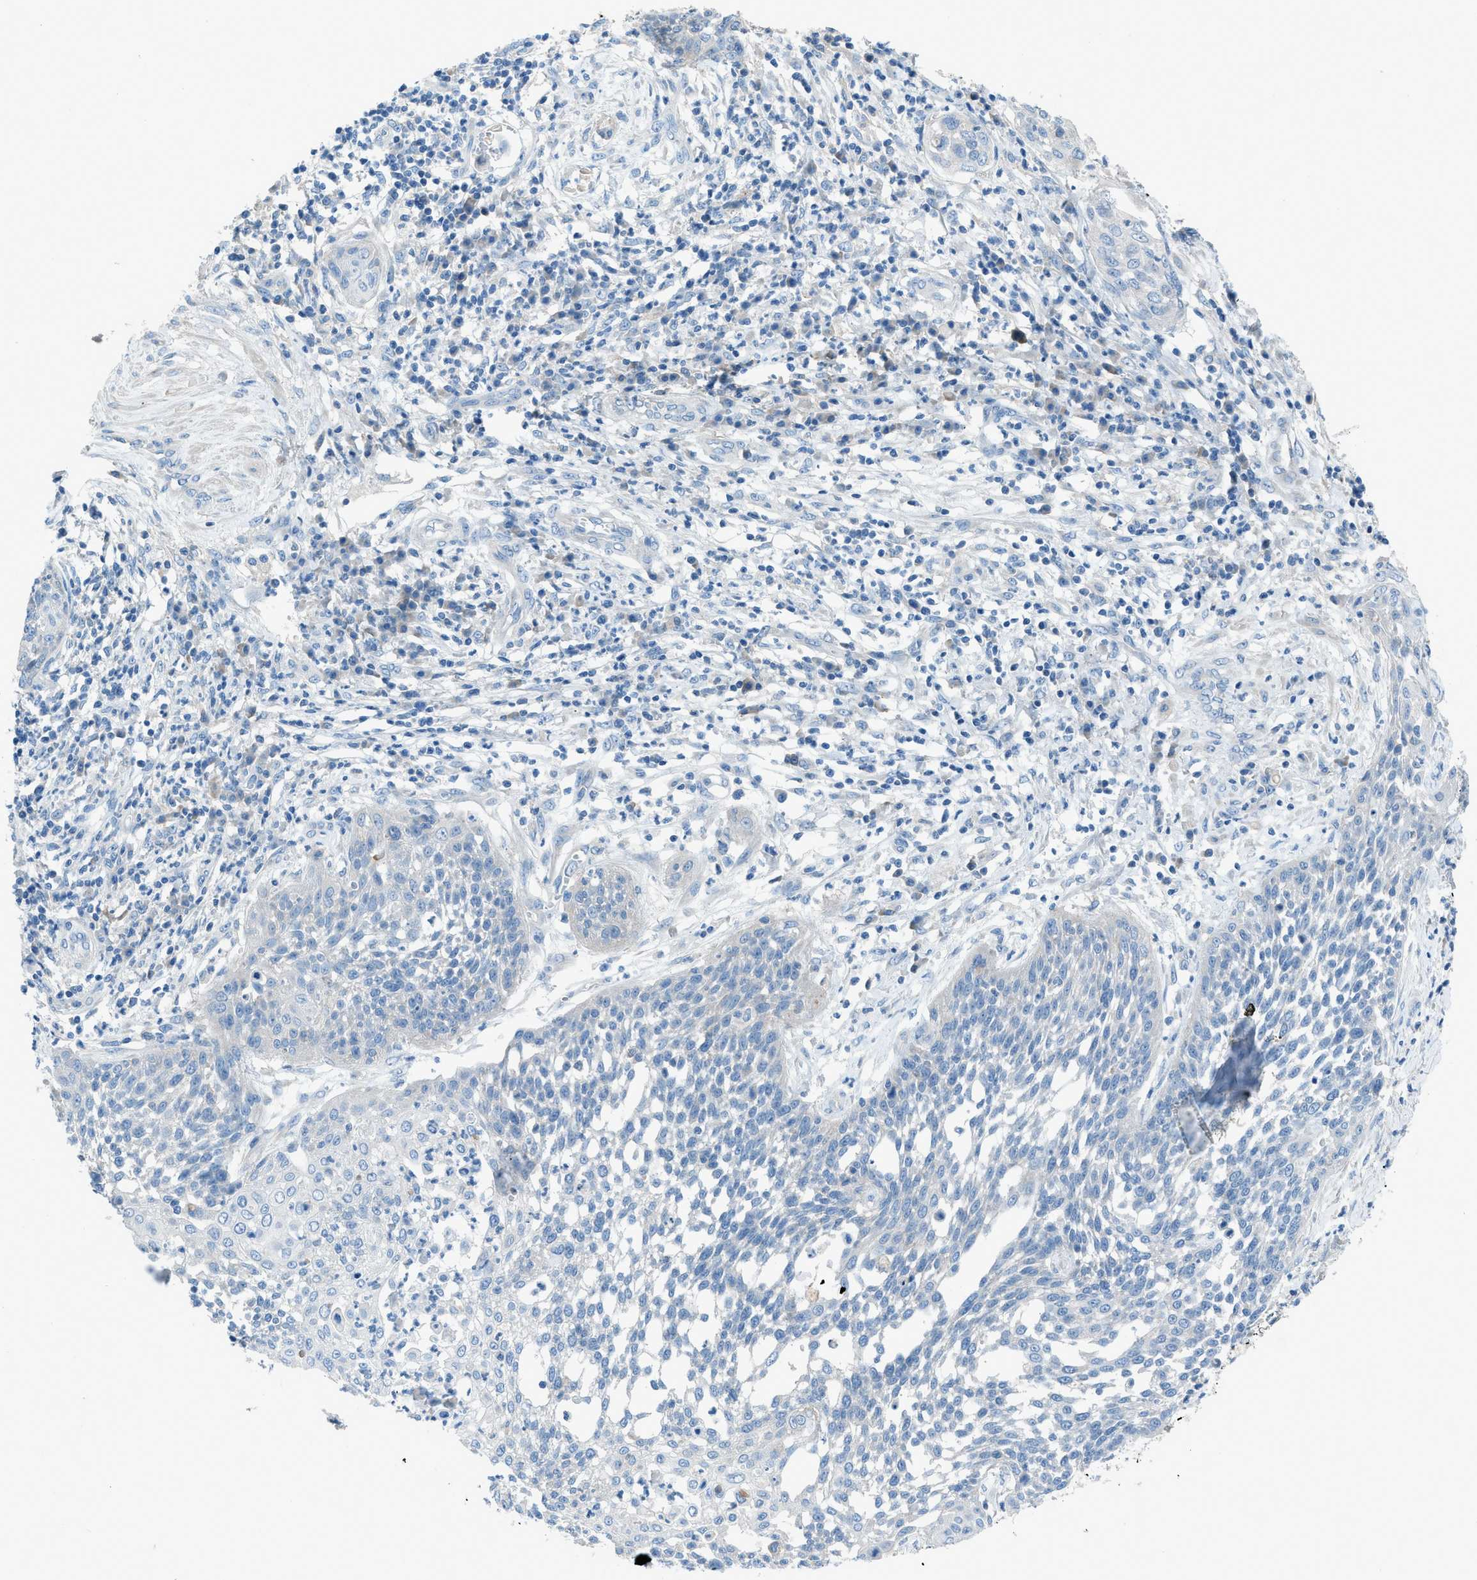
{"staining": {"intensity": "negative", "quantity": "none", "location": "none"}, "tissue": "cervical cancer", "cell_type": "Tumor cells", "image_type": "cancer", "snomed": [{"axis": "morphology", "description": "Squamous cell carcinoma, NOS"}, {"axis": "topography", "description": "Cervix"}], "caption": "Cervical cancer (squamous cell carcinoma) was stained to show a protein in brown. There is no significant staining in tumor cells.", "gene": "C5AR2", "patient": {"sex": "female", "age": 34}}